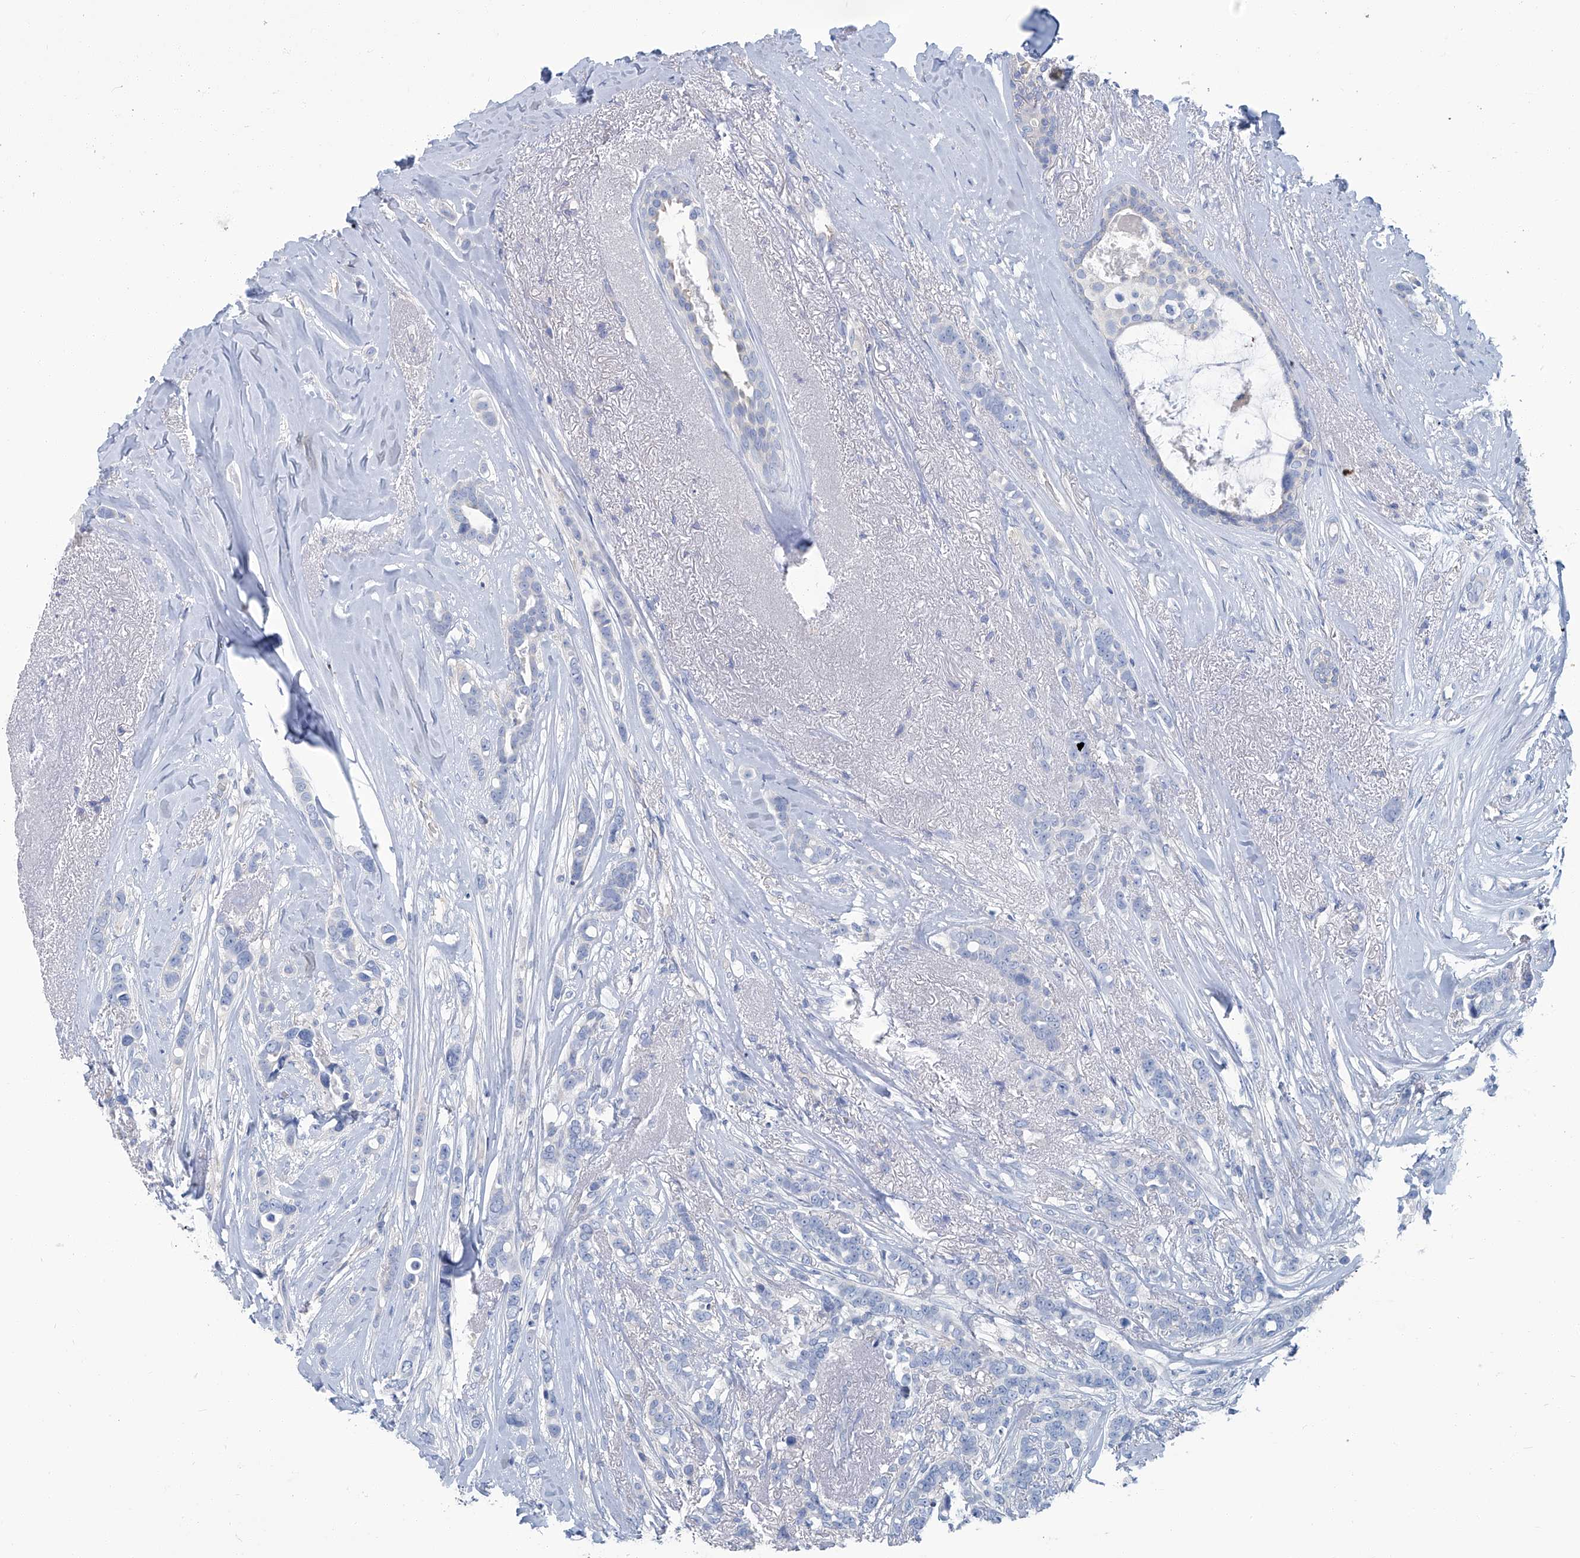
{"staining": {"intensity": "negative", "quantity": "none", "location": "none"}, "tissue": "breast cancer", "cell_type": "Tumor cells", "image_type": "cancer", "snomed": [{"axis": "morphology", "description": "Lobular carcinoma"}, {"axis": "topography", "description": "Breast"}], "caption": "The immunohistochemistry (IHC) photomicrograph has no significant staining in tumor cells of breast cancer tissue.", "gene": "PFKL", "patient": {"sex": "female", "age": 51}}